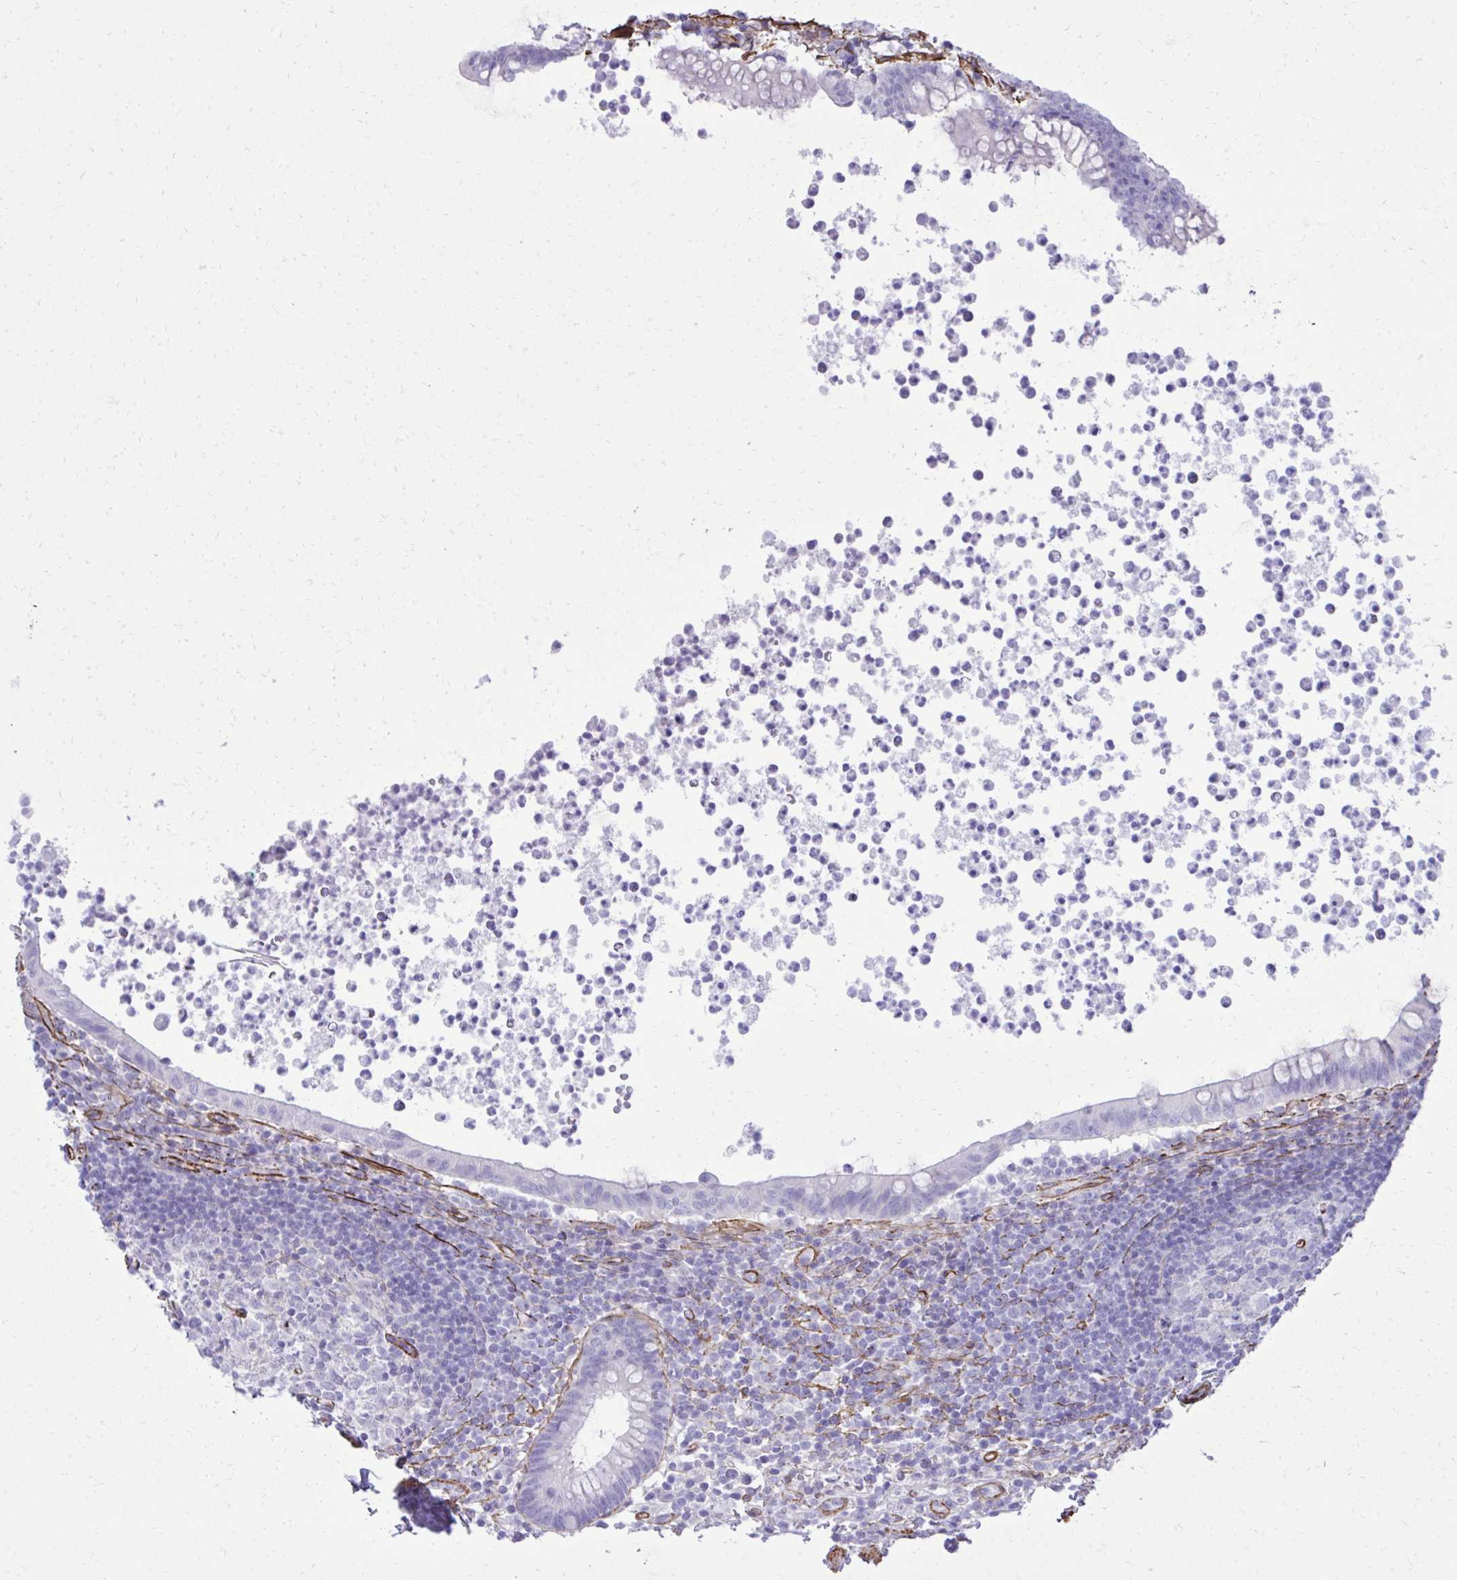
{"staining": {"intensity": "negative", "quantity": "none", "location": "none"}, "tissue": "appendix", "cell_type": "Glandular cells", "image_type": "normal", "snomed": [{"axis": "morphology", "description": "Normal tissue, NOS"}, {"axis": "topography", "description": "Appendix"}], "caption": "High power microscopy micrograph of an IHC histopathology image of normal appendix, revealing no significant positivity in glandular cells. (Brightfield microscopy of DAB IHC at high magnification).", "gene": "PITPNM3", "patient": {"sex": "female", "age": 56}}